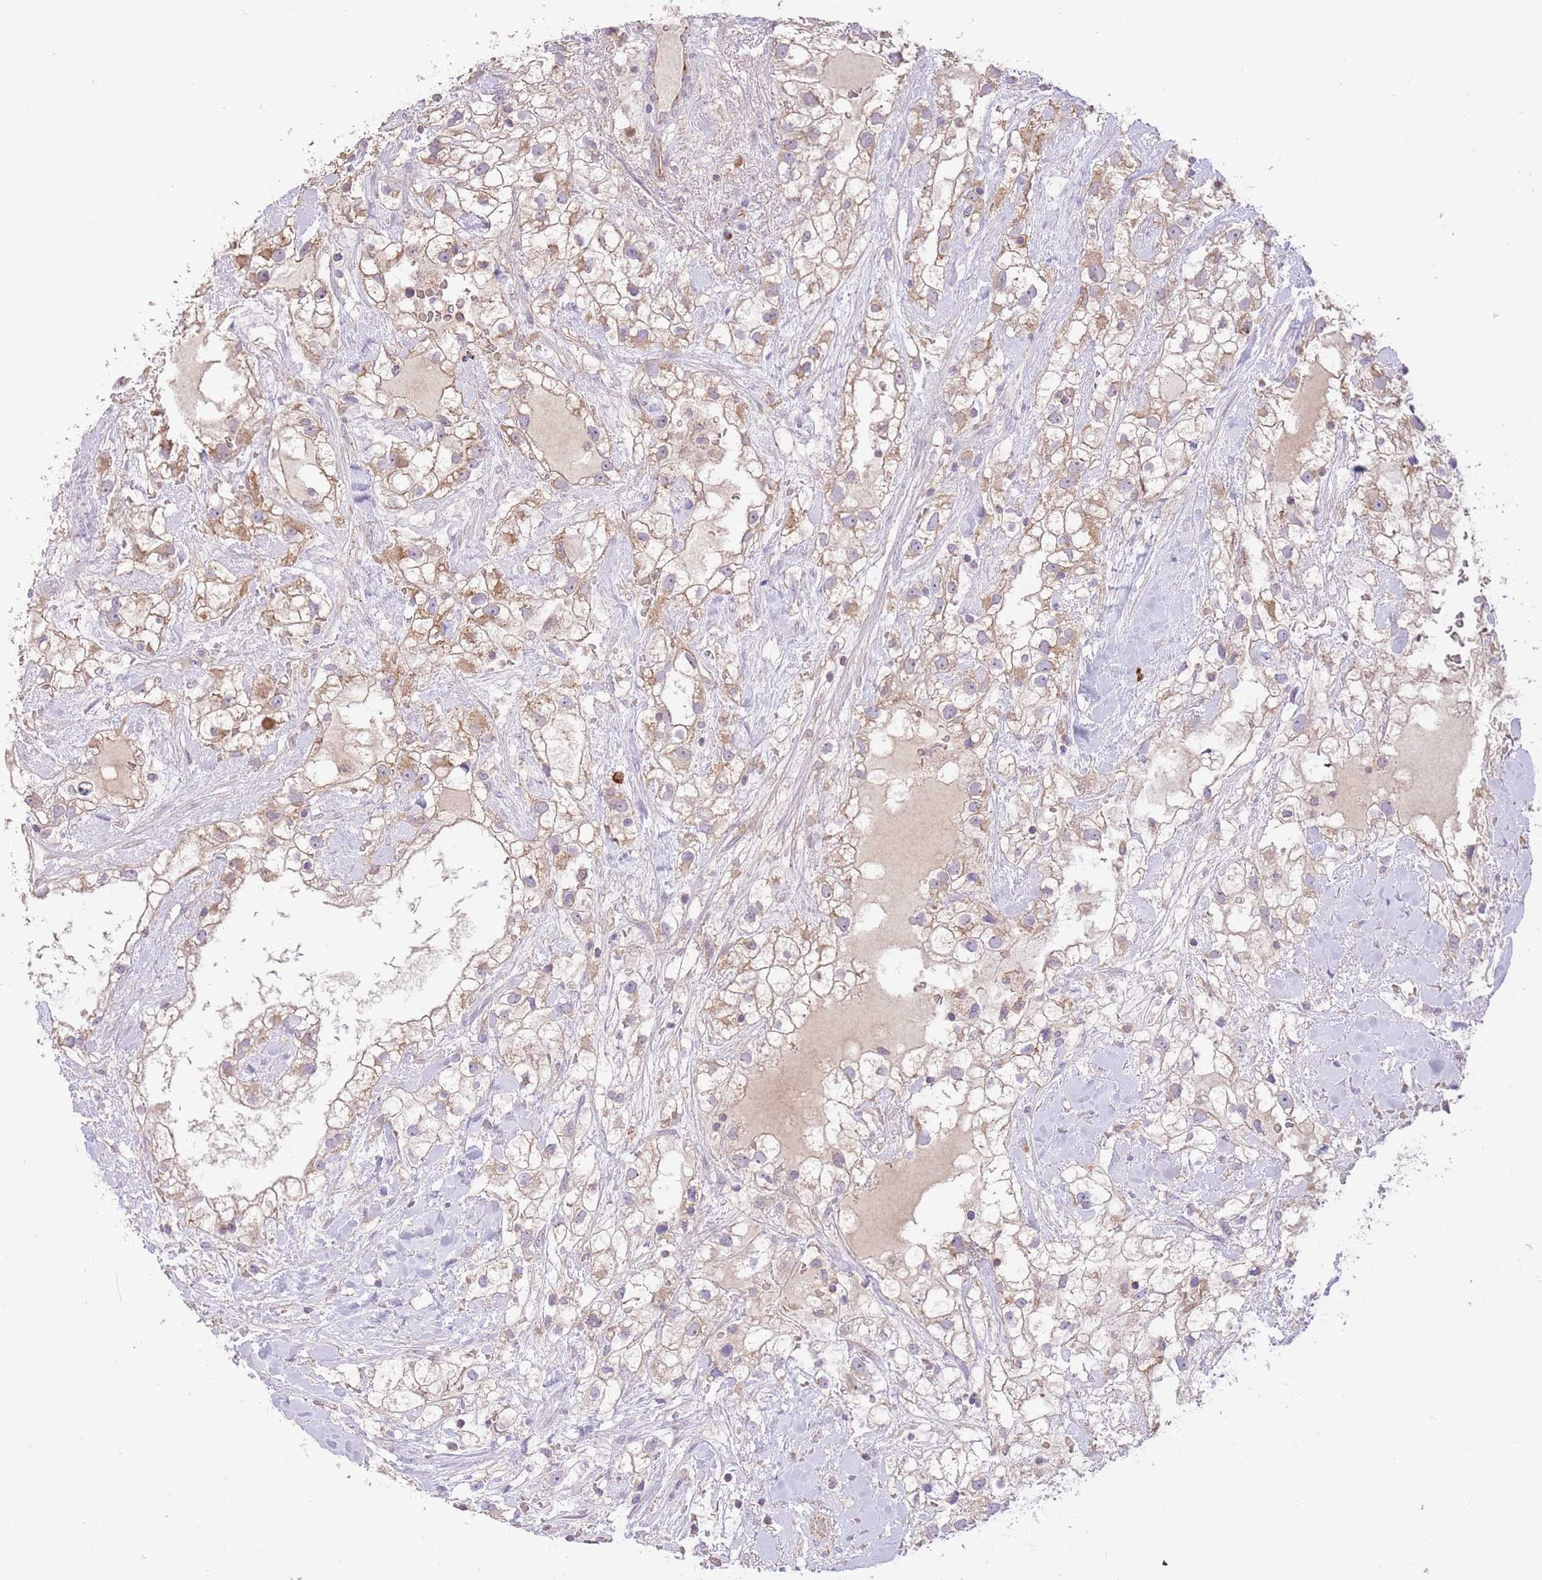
{"staining": {"intensity": "weak", "quantity": ">75%", "location": "cytoplasmic/membranous"}, "tissue": "renal cancer", "cell_type": "Tumor cells", "image_type": "cancer", "snomed": [{"axis": "morphology", "description": "Adenocarcinoma, NOS"}, {"axis": "topography", "description": "Kidney"}], "caption": "Renal cancer (adenocarcinoma) stained for a protein reveals weak cytoplasmic/membranous positivity in tumor cells. (brown staining indicates protein expression, while blue staining denotes nuclei).", "gene": "PREP", "patient": {"sex": "male", "age": 59}}